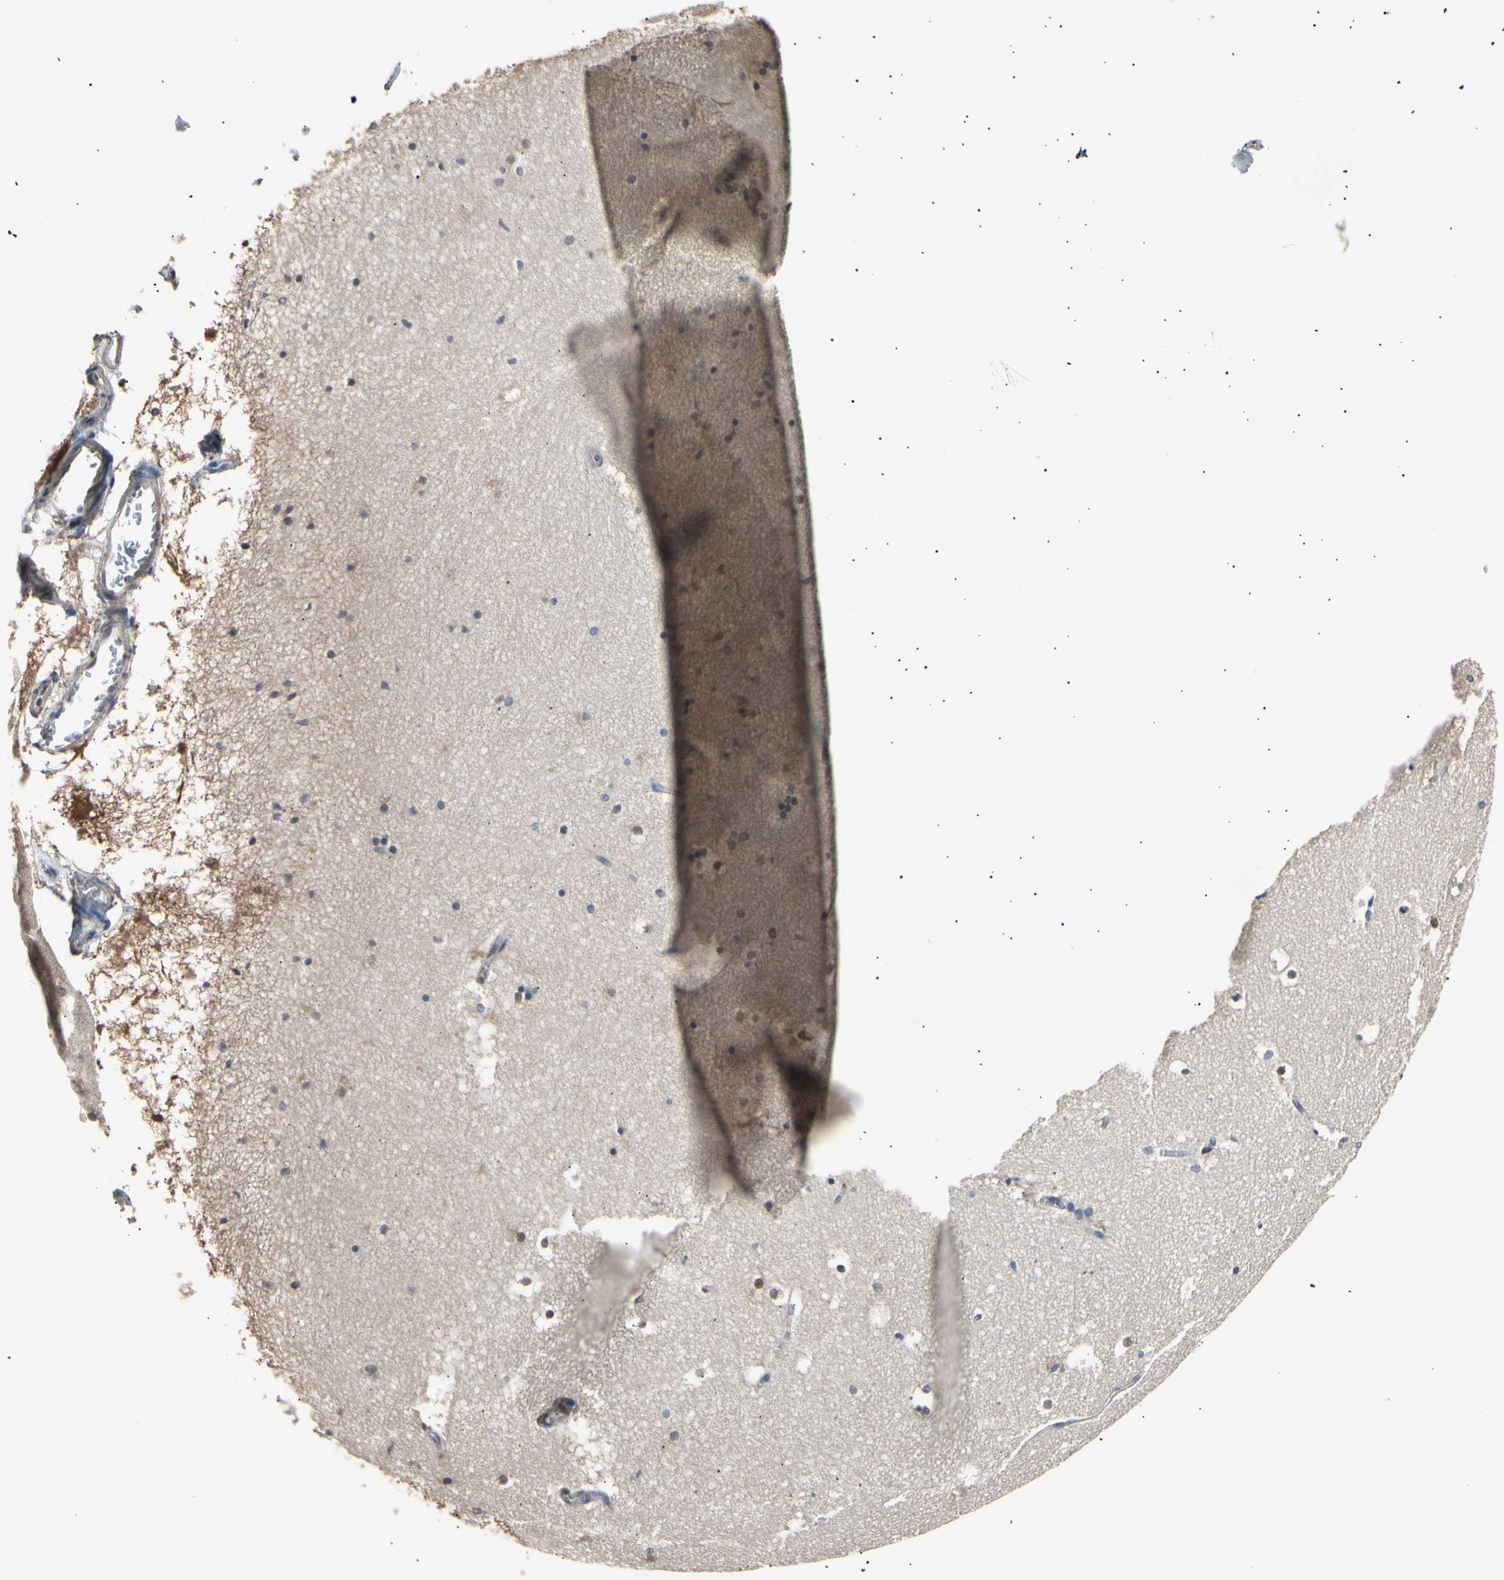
{"staining": {"intensity": "negative", "quantity": "none", "location": "none"}, "tissue": "hippocampus", "cell_type": "Glial cells", "image_type": "normal", "snomed": [{"axis": "morphology", "description": "Normal tissue, NOS"}, {"axis": "topography", "description": "Hippocampus"}], "caption": "Immunohistochemistry of normal human hippocampus demonstrates no expression in glial cells. (DAB (3,3'-diaminobenzidine) IHC visualized using brightfield microscopy, high magnification).", "gene": "AK1", "patient": {"sex": "male", "age": 45}}